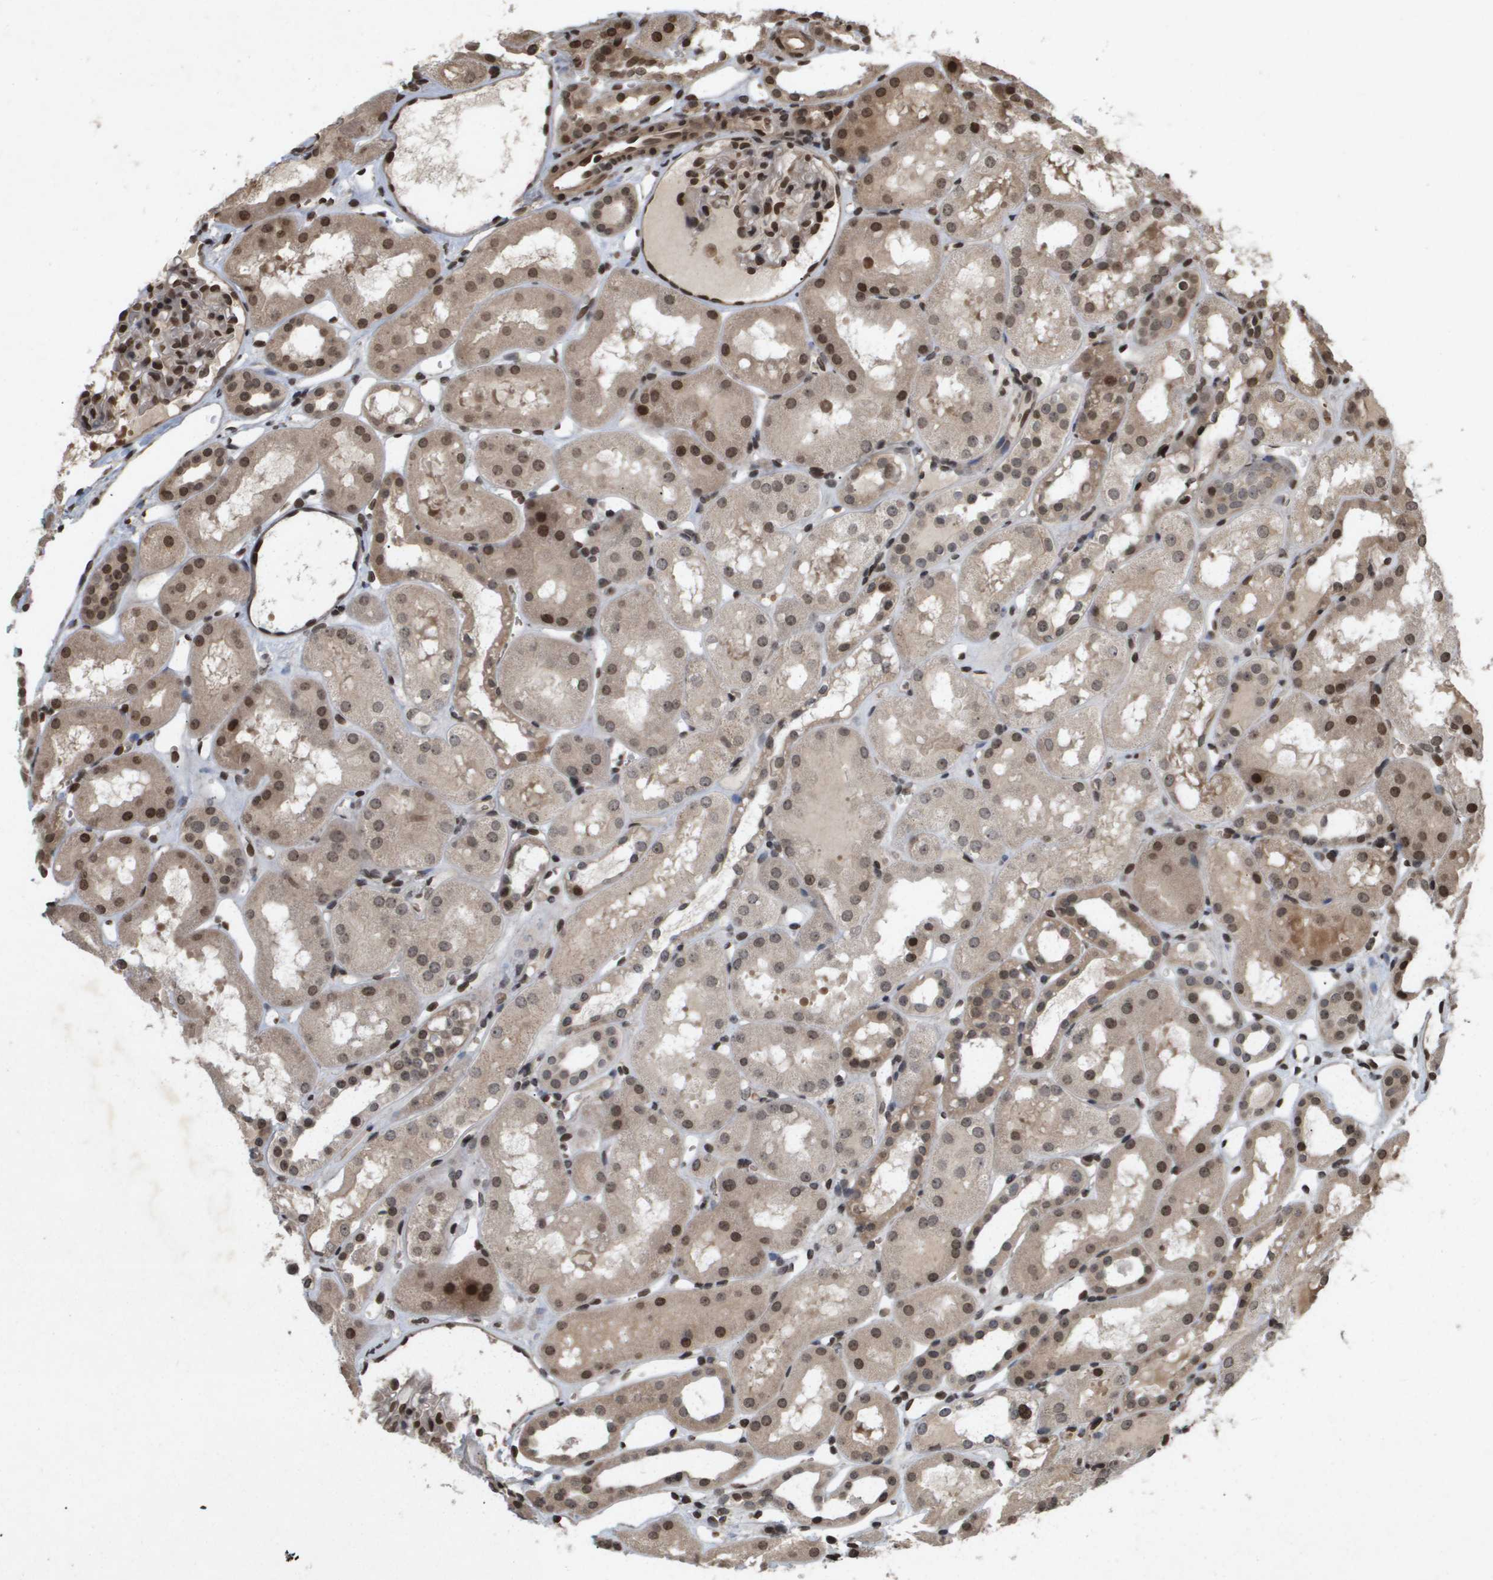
{"staining": {"intensity": "moderate", "quantity": "25%-75%", "location": "nuclear"}, "tissue": "kidney", "cell_type": "Cells in glomeruli", "image_type": "normal", "snomed": [{"axis": "morphology", "description": "Normal tissue, NOS"}, {"axis": "topography", "description": "Kidney"}, {"axis": "topography", "description": "Urinary bladder"}], "caption": "A brown stain labels moderate nuclear staining of a protein in cells in glomeruli of benign kidney.", "gene": "HSPA6", "patient": {"sex": "male", "age": 16}}